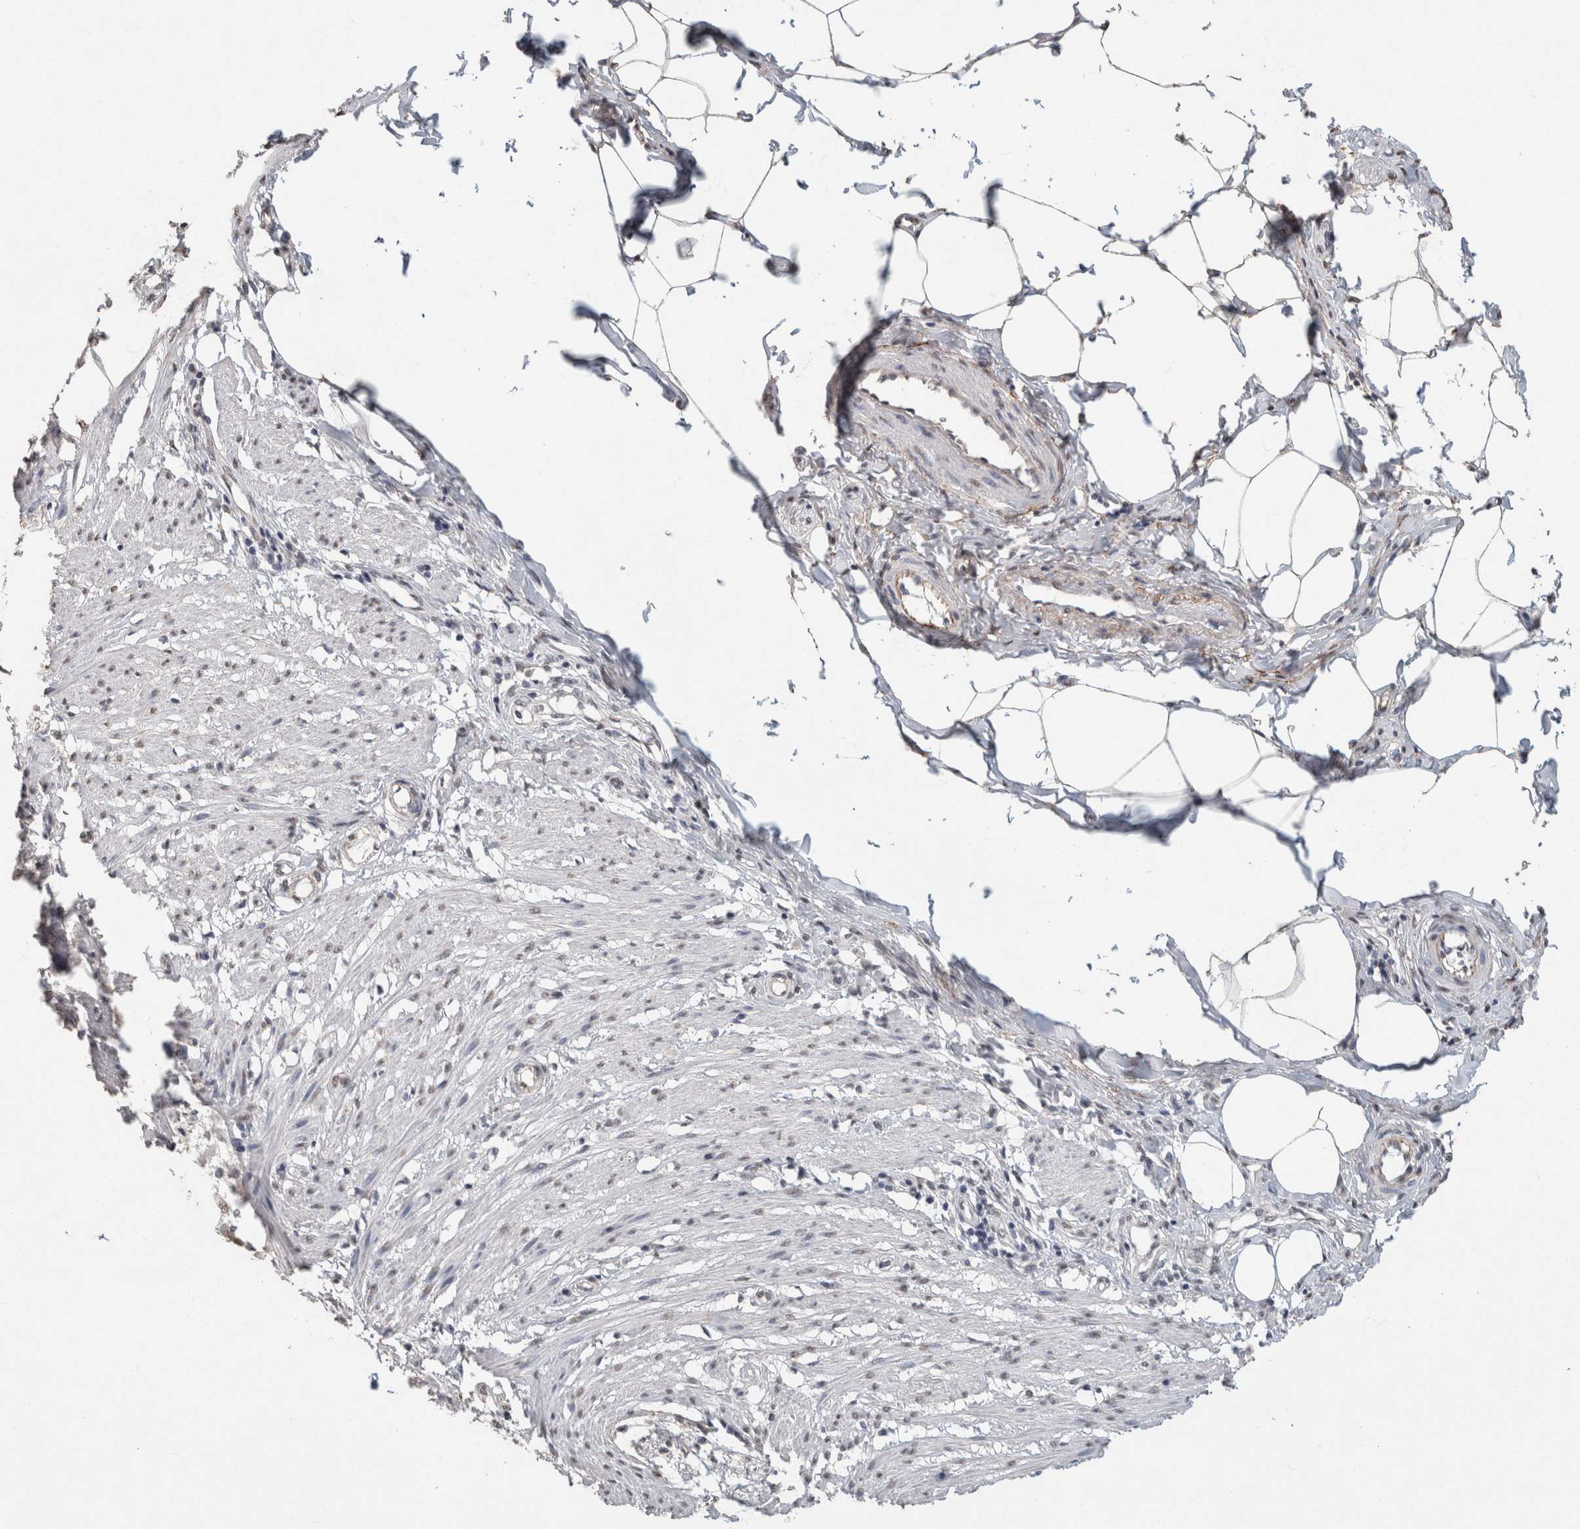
{"staining": {"intensity": "weak", "quantity": "25%-75%", "location": "cytoplasmic/membranous"}, "tissue": "smooth muscle", "cell_type": "Smooth muscle cells", "image_type": "normal", "snomed": [{"axis": "morphology", "description": "Normal tissue, NOS"}, {"axis": "morphology", "description": "Adenocarcinoma, NOS"}, {"axis": "topography", "description": "Smooth muscle"}, {"axis": "topography", "description": "Colon"}], "caption": "The histopathology image displays a brown stain indicating the presence of a protein in the cytoplasmic/membranous of smooth muscle cells in smooth muscle.", "gene": "LTBP1", "patient": {"sex": "male", "age": 14}}